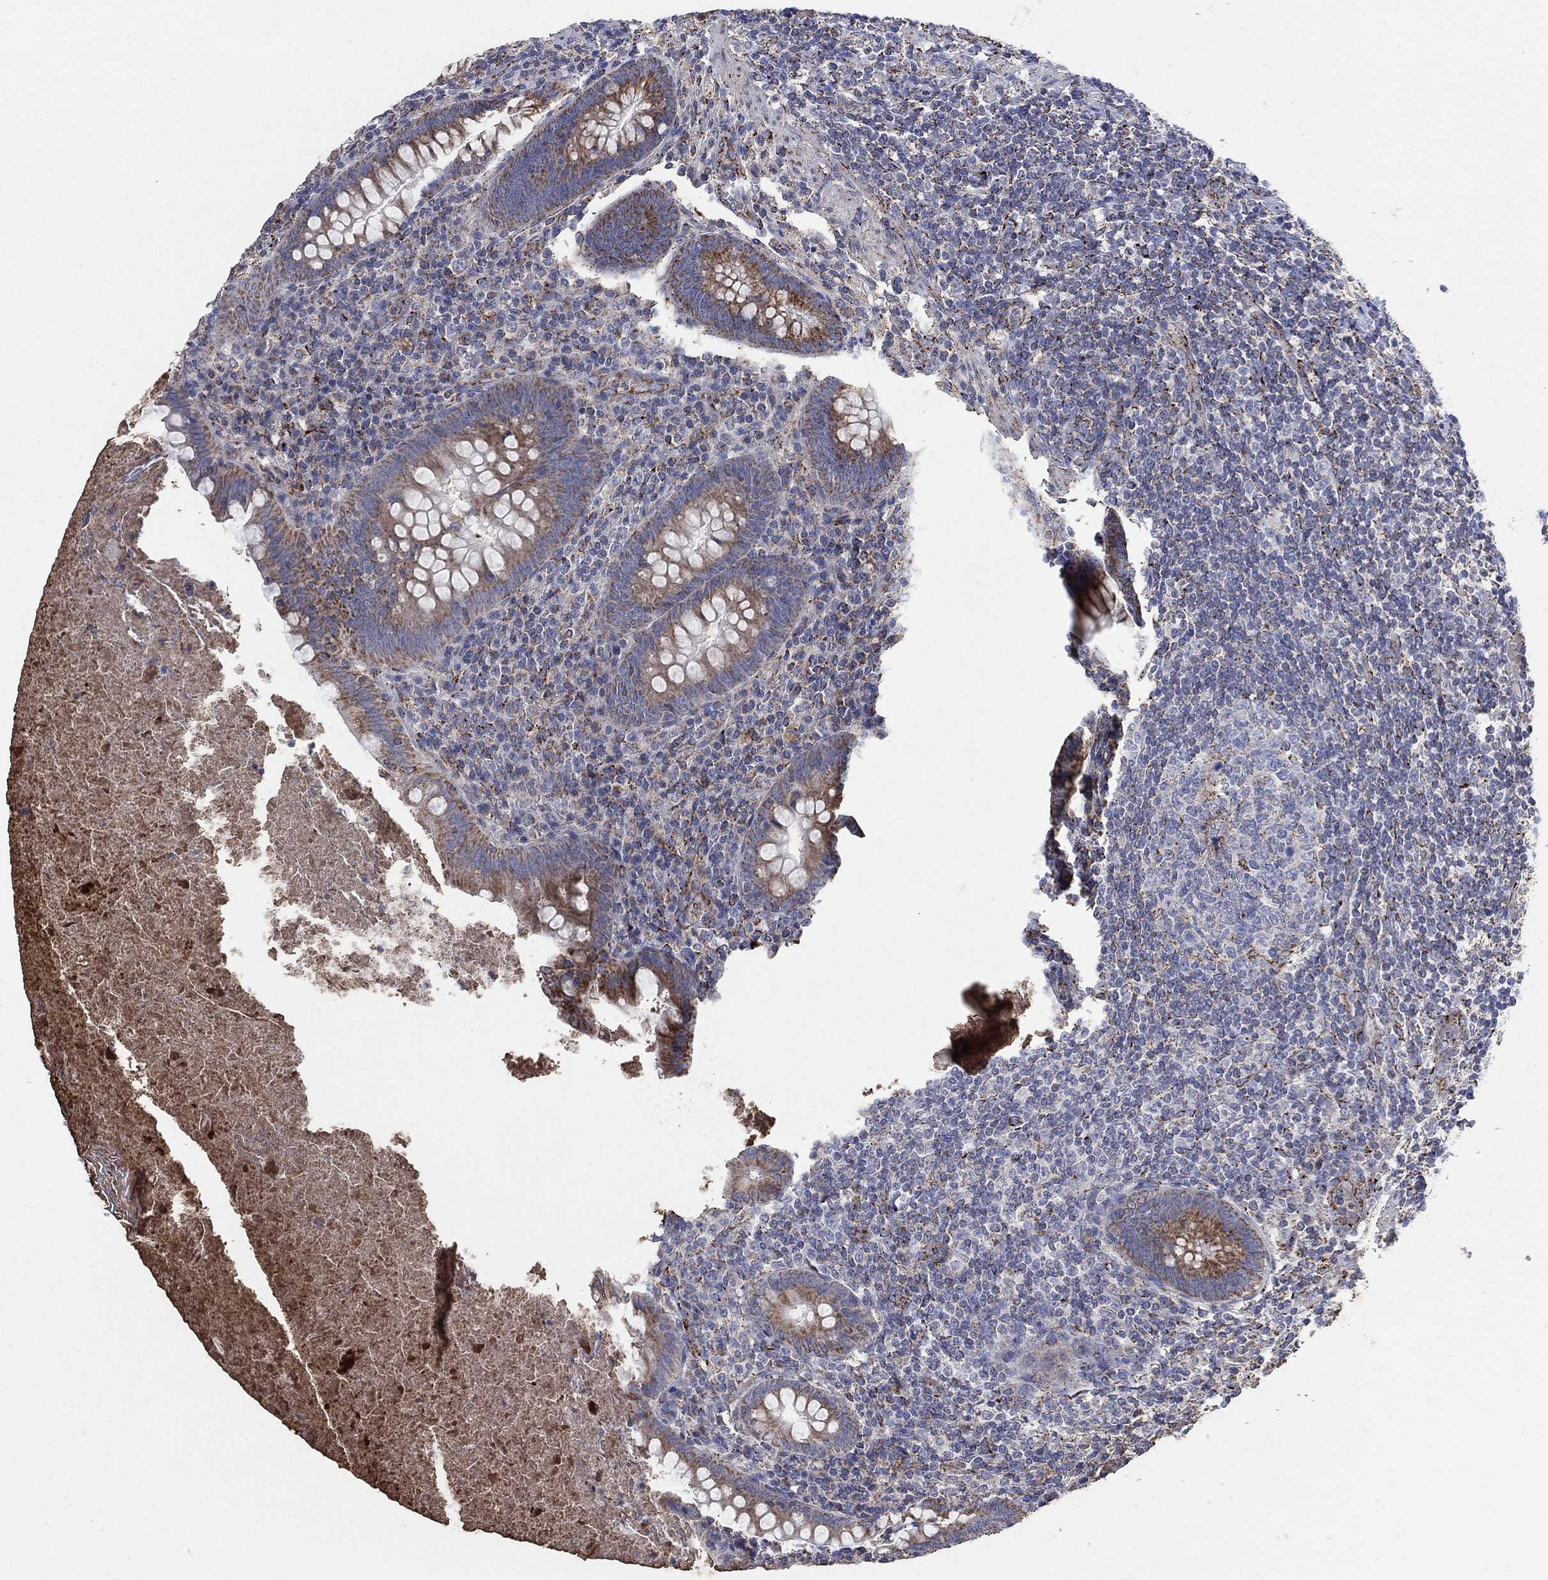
{"staining": {"intensity": "moderate", "quantity": ">75%", "location": "cytoplasmic/membranous"}, "tissue": "appendix", "cell_type": "Glandular cells", "image_type": "normal", "snomed": [{"axis": "morphology", "description": "Normal tissue, NOS"}, {"axis": "topography", "description": "Appendix"}], "caption": "Immunohistochemical staining of unremarkable appendix reveals >75% levels of moderate cytoplasmic/membranous protein staining in about >75% of glandular cells. (Stains: DAB (3,3'-diaminobenzidine) in brown, nuclei in blue, Microscopy: brightfield microscopy at high magnification).", "gene": "PNPLA2", "patient": {"sex": "male", "age": 47}}